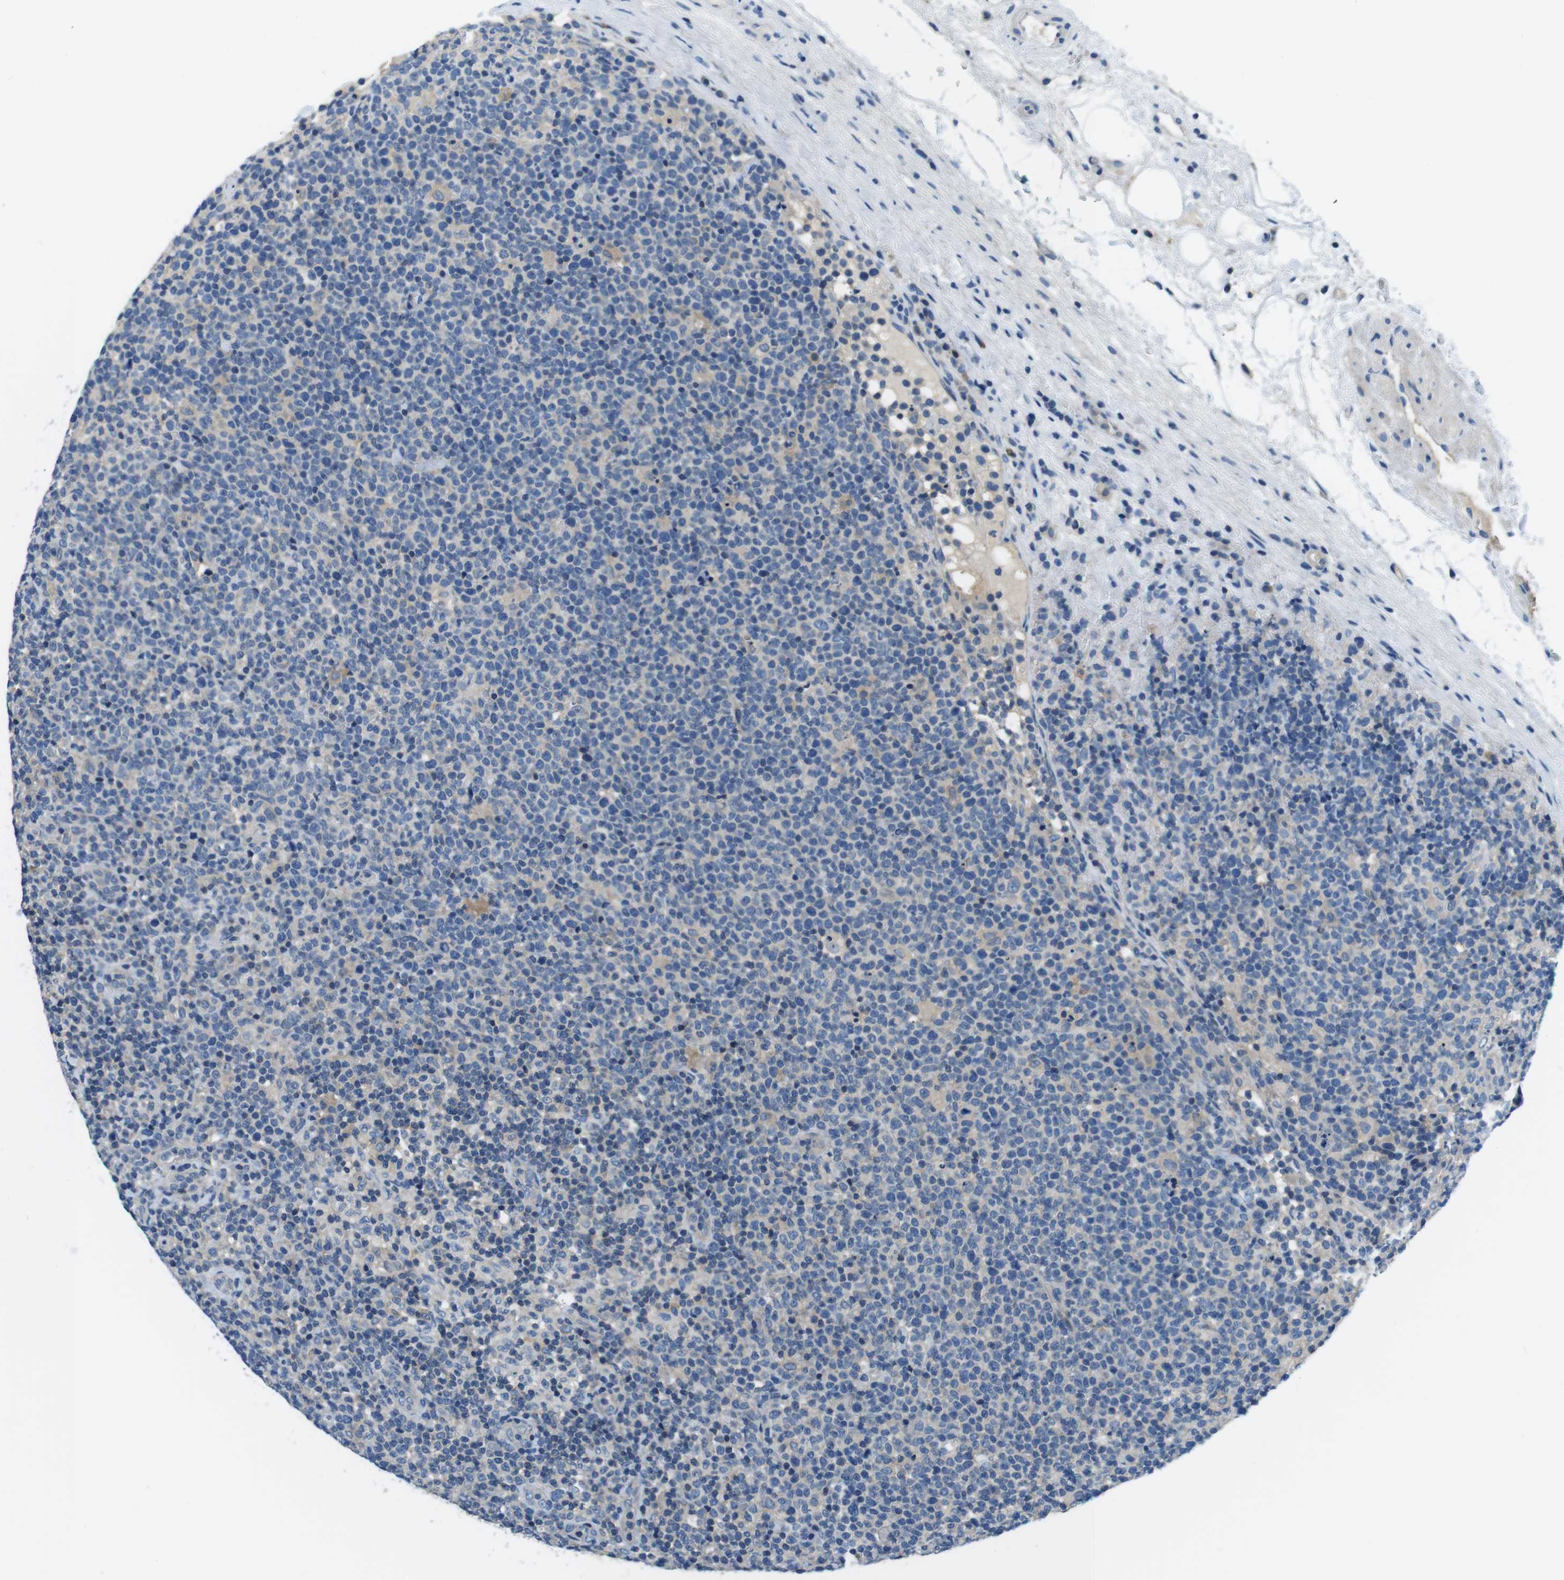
{"staining": {"intensity": "weak", "quantity": "<25%", "location": "cytoplasmic/membranous"}, "tissue": "lymphoma", "cell_type": "Tumor cells", "image_type": "cancer", "snomed": [{"axis": "morphology", "description": "Malignant lymphoma, non-Hodgkin's type, High grade"}, {"axis": "topography", "description": "Lymph node"}], "caption": "Tumor cells are negative for protein expression in human high-grade malignant lymphoma, non-Hodgkin's type. (Brightfield microscopy of DAB (3,3'-diaminobenzidine) immunohistochemistry (IHC) at high magnification).", "gene": "DENND4C", "patient": {"sex": "male", "age": 61}}